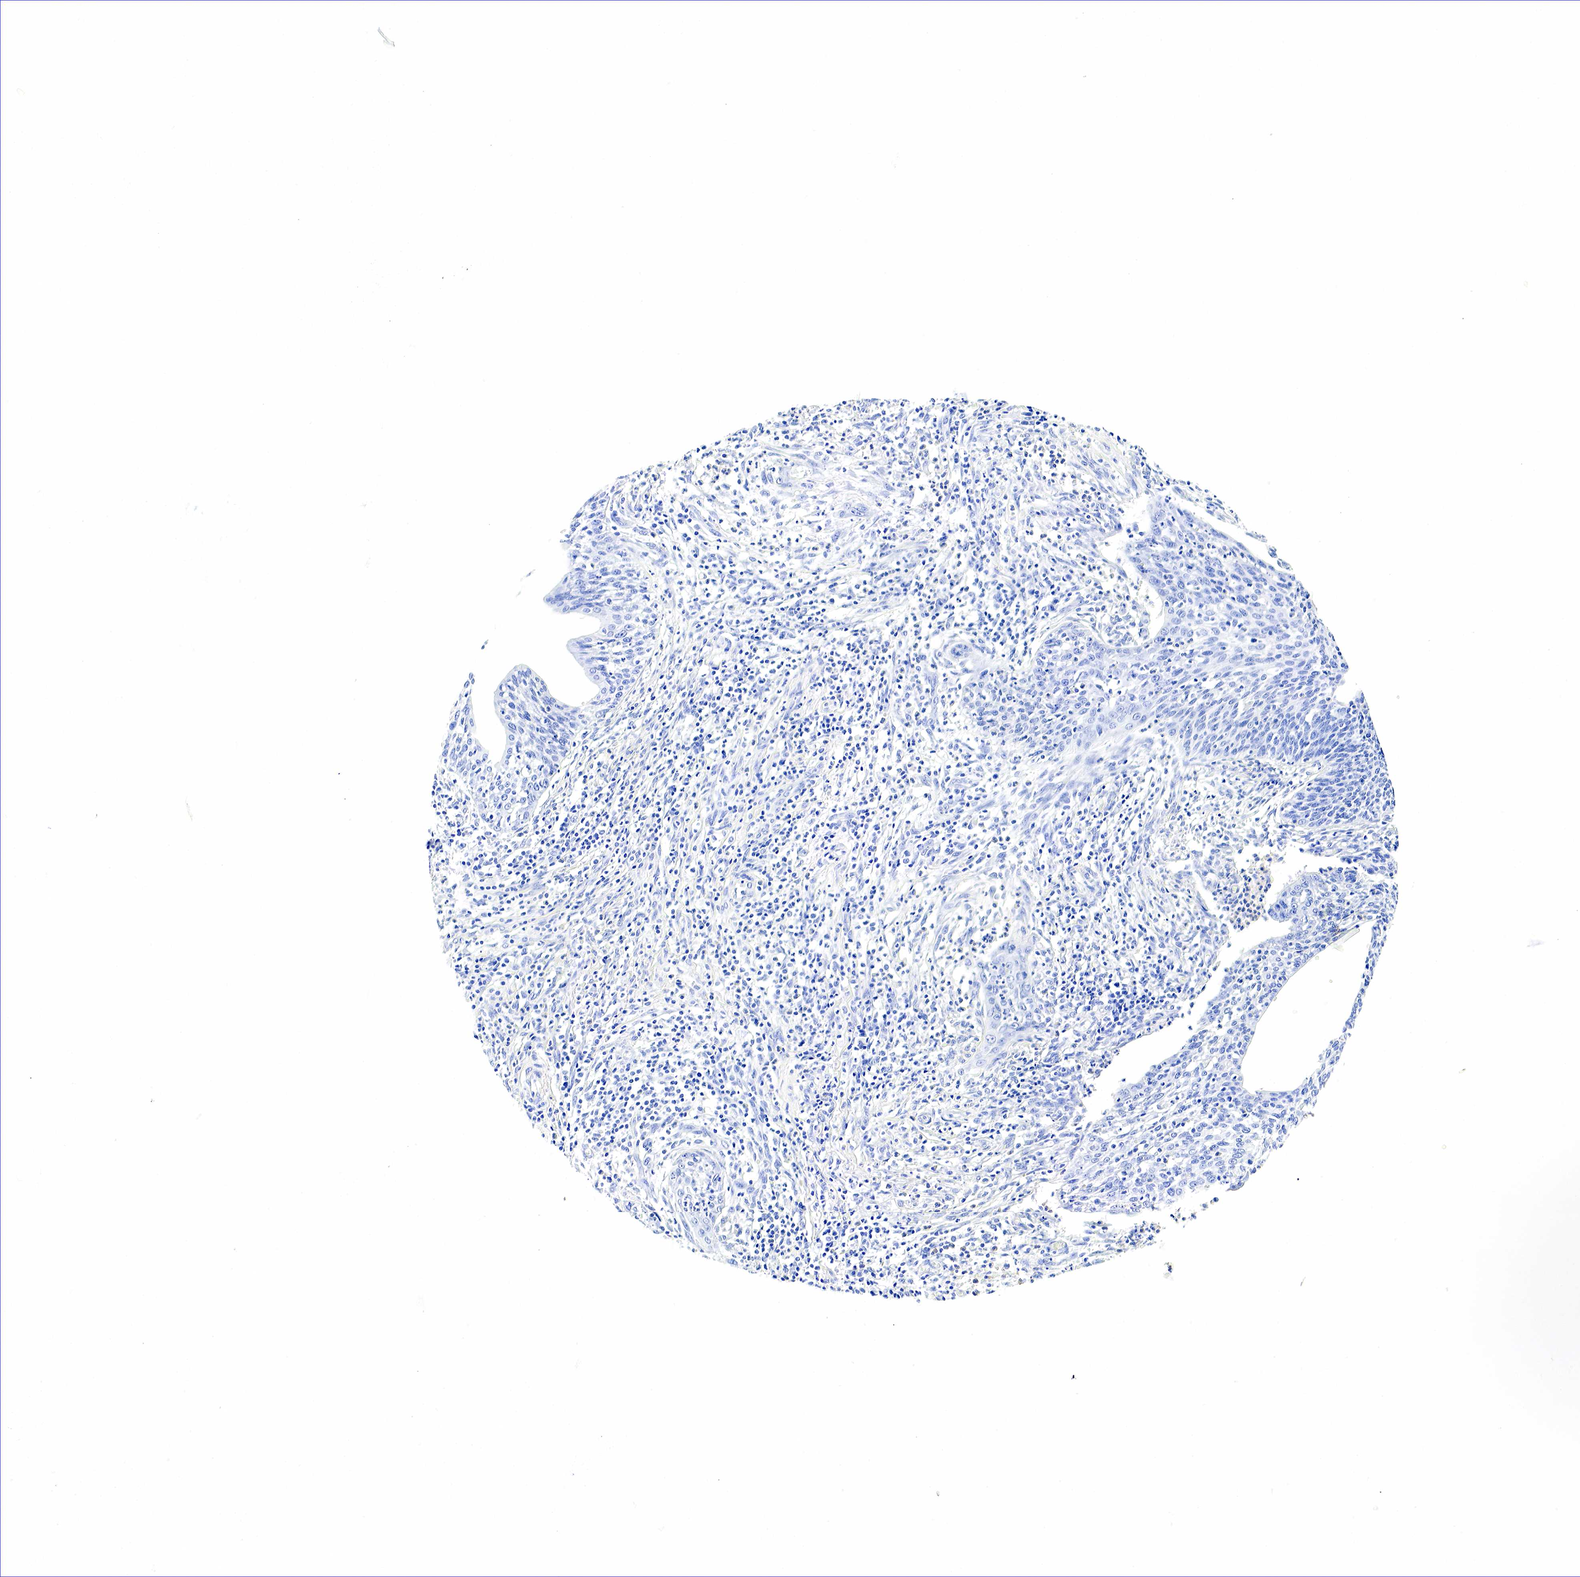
{"staining": {"intensity": "negative", "quantity": "none", "location": "none"}, "tissue": "cervical cancer", "cell_type": "Tumor cells", "image_type": "cancer", "snomed": [{"axis": "morphology", "description": "Squamous cell carcinoma, NOS"}, {"axis": "topography", "description": "Cervix"}], "caption": "IHC of cervical squamous cell carcinoma shows no expression in tumor cells.", "gene": "GAST", "patient": {"sex": "female", "age": 41}}